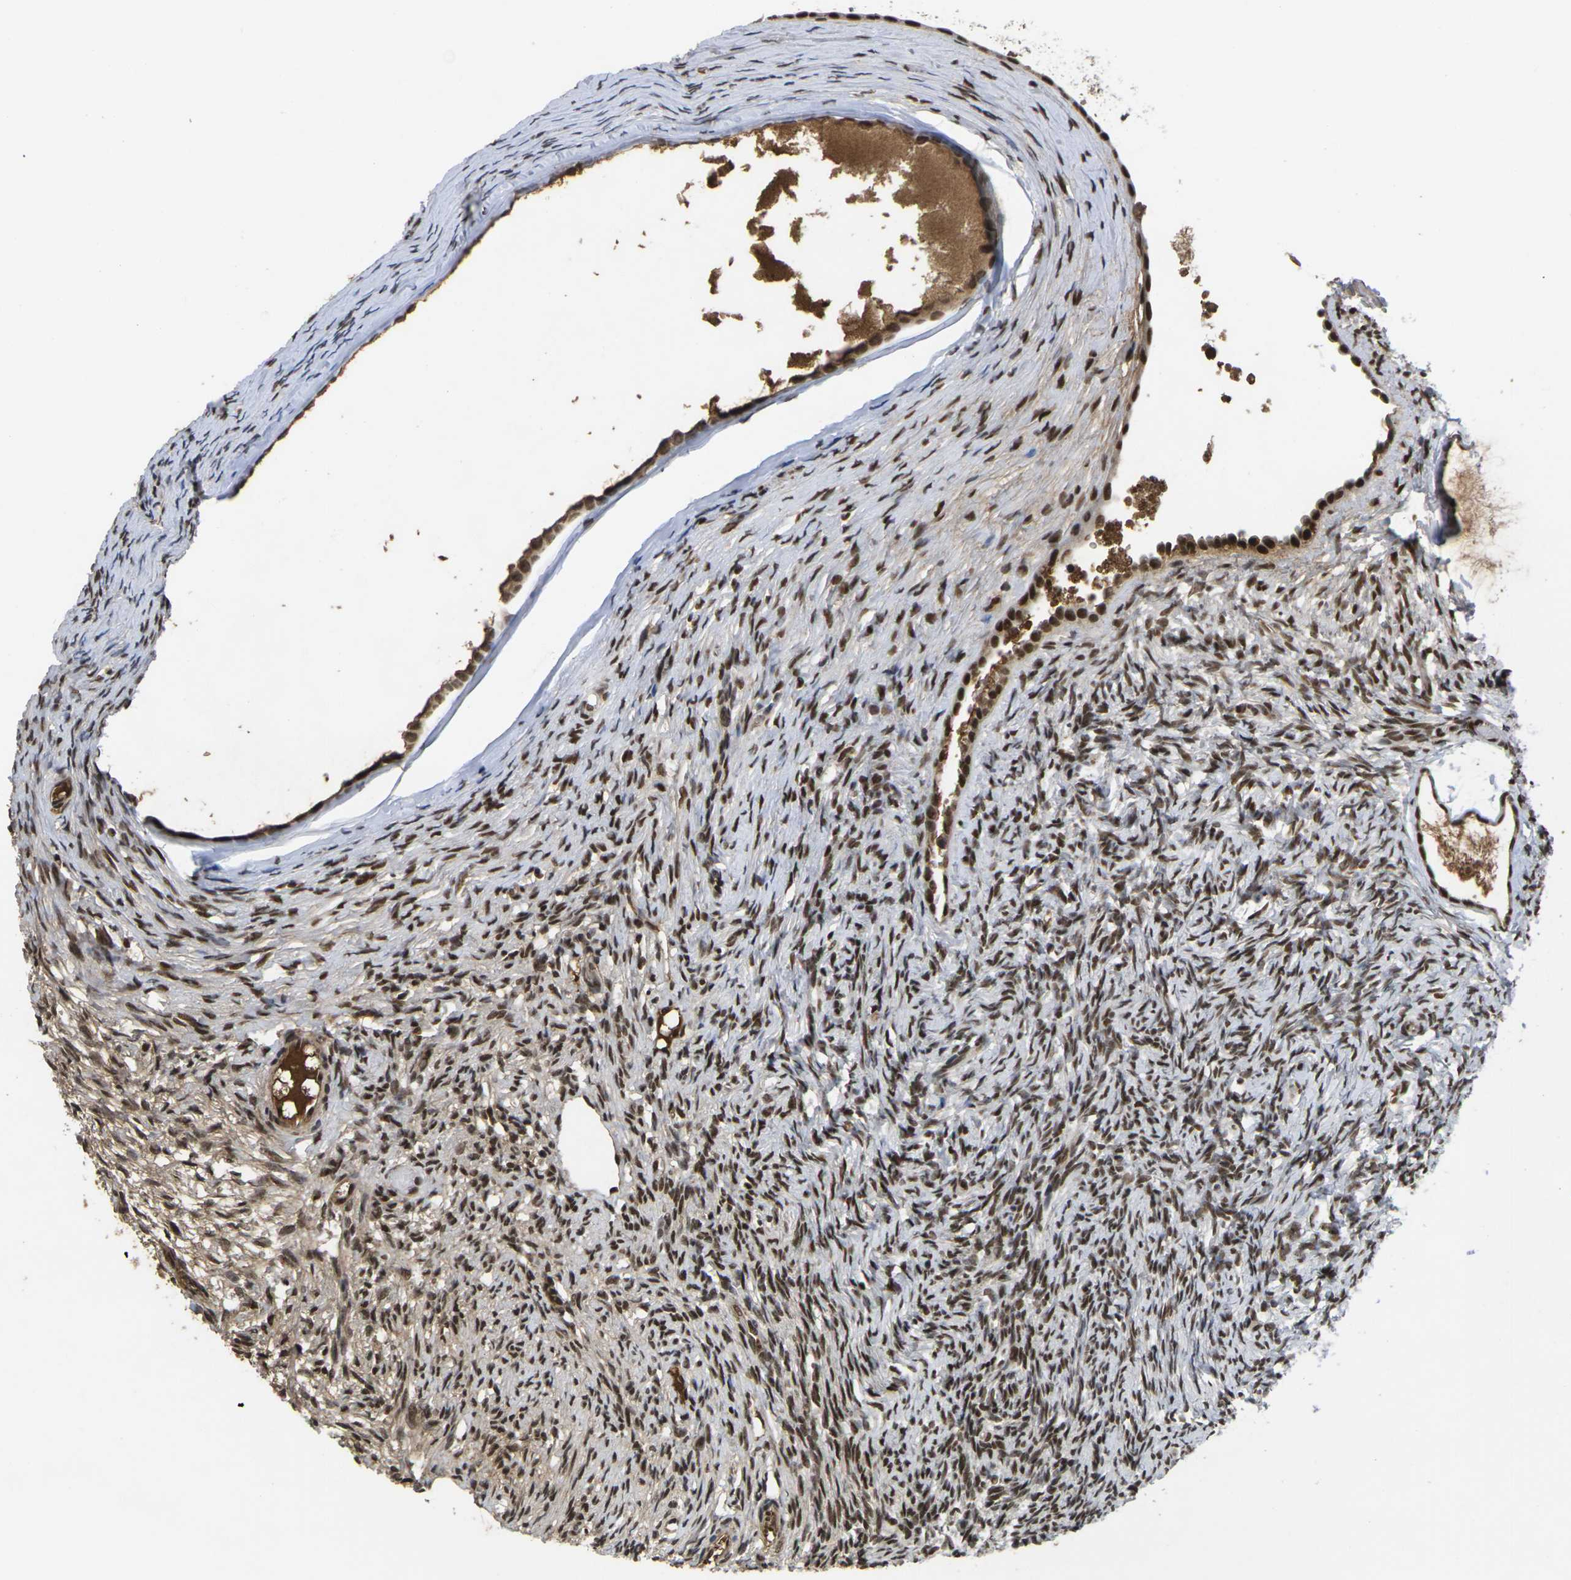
{"staining": {"intensity": "strong", "quantity": ">75%", "location": "nuclear"}, "tissue": "ovary", "cell_type": "Follicle cells", "image_type": "normal", "snomed": [{"axis": "morphology", "description": "Normal tissue, NOS"}, {"axis": "topography", "description": "Ovary"}], "caption": "IHC staining of unremarkable ovary, which shows high levels of strong nuclear expression in about >75% of follicle cells indicating strong nuclear protein expression. The staining was performed using DAB (3,3'-diaminobenzidine) (brown) for protein detection and nuclei were counterstained in hematoxylin (blue).", "gene": "GTF2E1", "patient": {"sex": "female", "age": 33}}